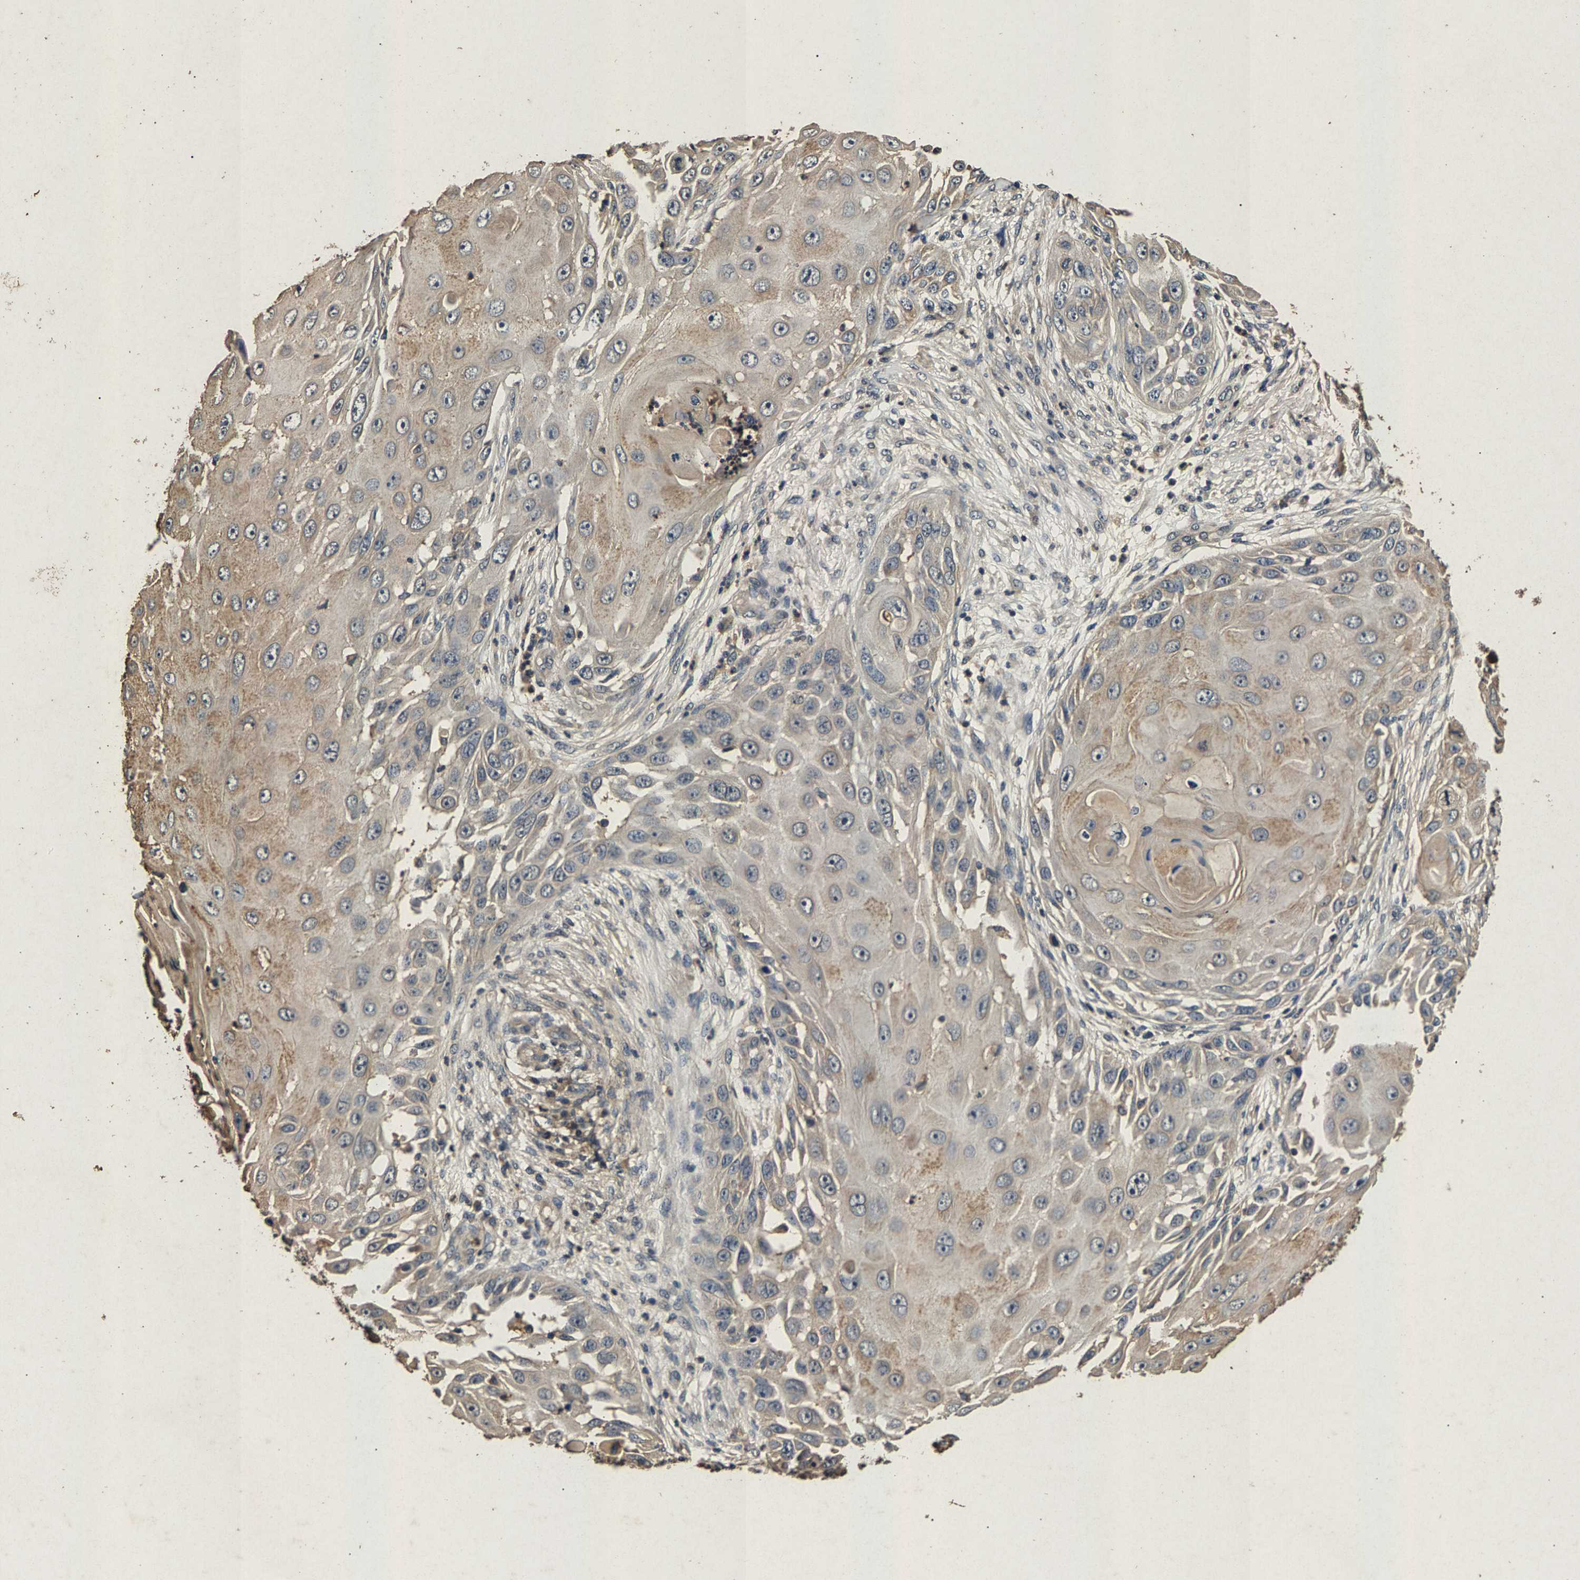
{"staining": {"intensity": "weak", "quantity": "<25%", "location": "cytoplasmic/membranous"}, "tissue": "skin cancer", "cell_type": "Tumor cells", "image_type": "cancer", "snomed": [{"axis": "morphology", "description": "Squamous cell carcinoma, NOS"}, {"axis": "topography", "description": "Skin"}], "caption": "This is a photomicrograph of IHC staining of skin cancer, which shows no staining in tumor cells. (DAB immunohistochemistry with hematoxylin counter stain).", "gene": "PPP1CC", "patient": {"sex": "female", "age": 44}}